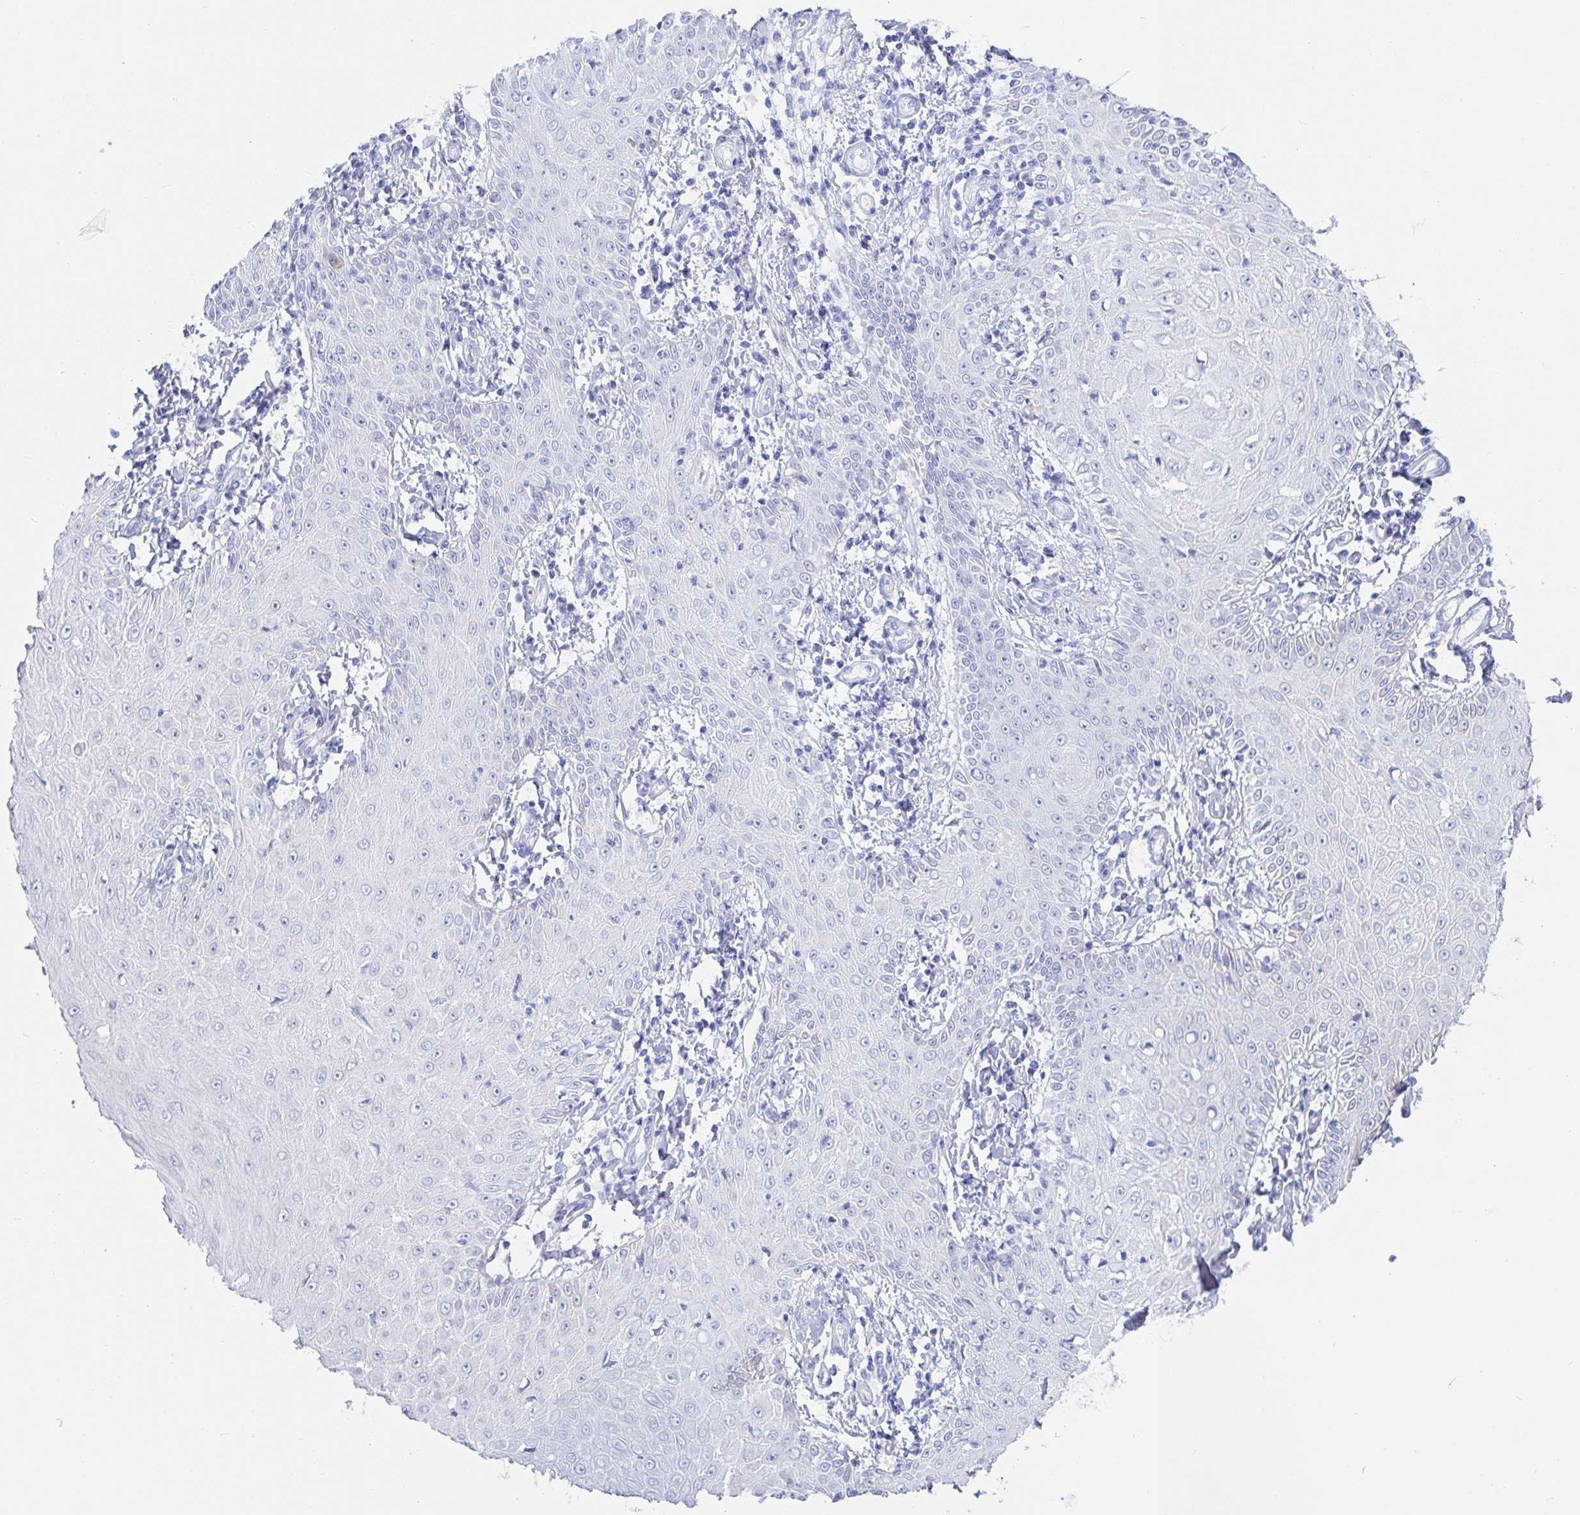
{"staining": {"intensity": "negative", "quantity": "none", "location": "none"}, "tissue": "skin cancer", "cell_type": "Tumor cells", "image_type": "cancer", "snomed": [{"axis": "morphology", "description": "Squamous cell carcinoma, NOS"}, {"axis": "topography", "description": "Skin"}], "caption": "Protein analysis of skin cancer exhibits no significant staining in tumor cells.", "gene": "KCNH6", "patient": {"sex": "male", "age": 70}}